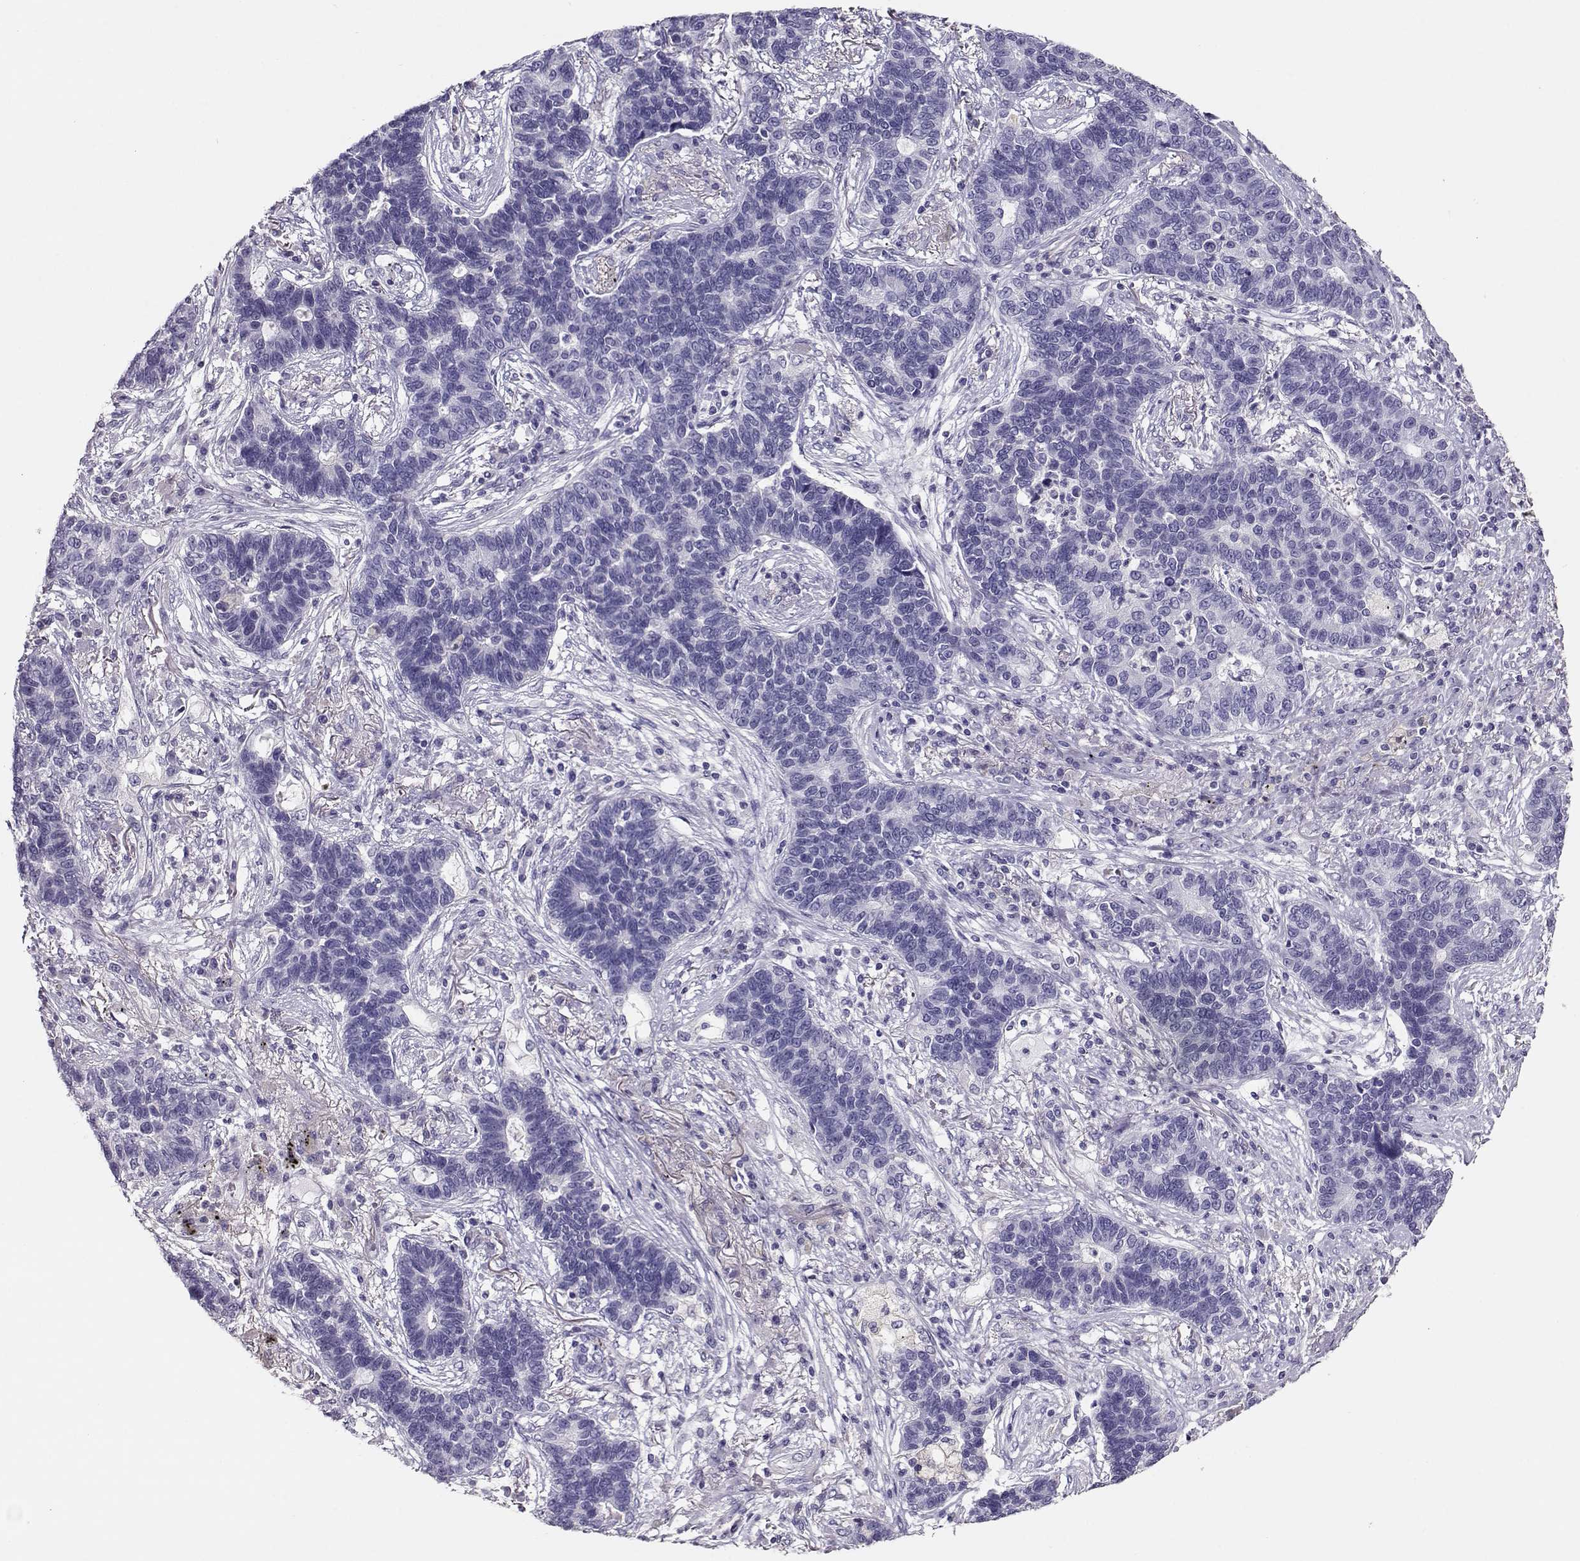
{"staining": {"intensity": "negative", "quantity": "none", "location": "none"}, "tissue": "lung cancer", "cell_type": "Tumor cells", "image_type": "cancer", "snomed": [{"axis": "morphology", "description": "Adenocarcinoma, NOS"}, {"axis": "topography", "description": "Lung"}], "caption": "This is an immunohistochemistry (IHC) micrograph of human lung cancer (adenocarcinoma). There is no expression in tumor cells.", "gene": "NDRG4", "patient": {"sex": "female", "age": 57}}